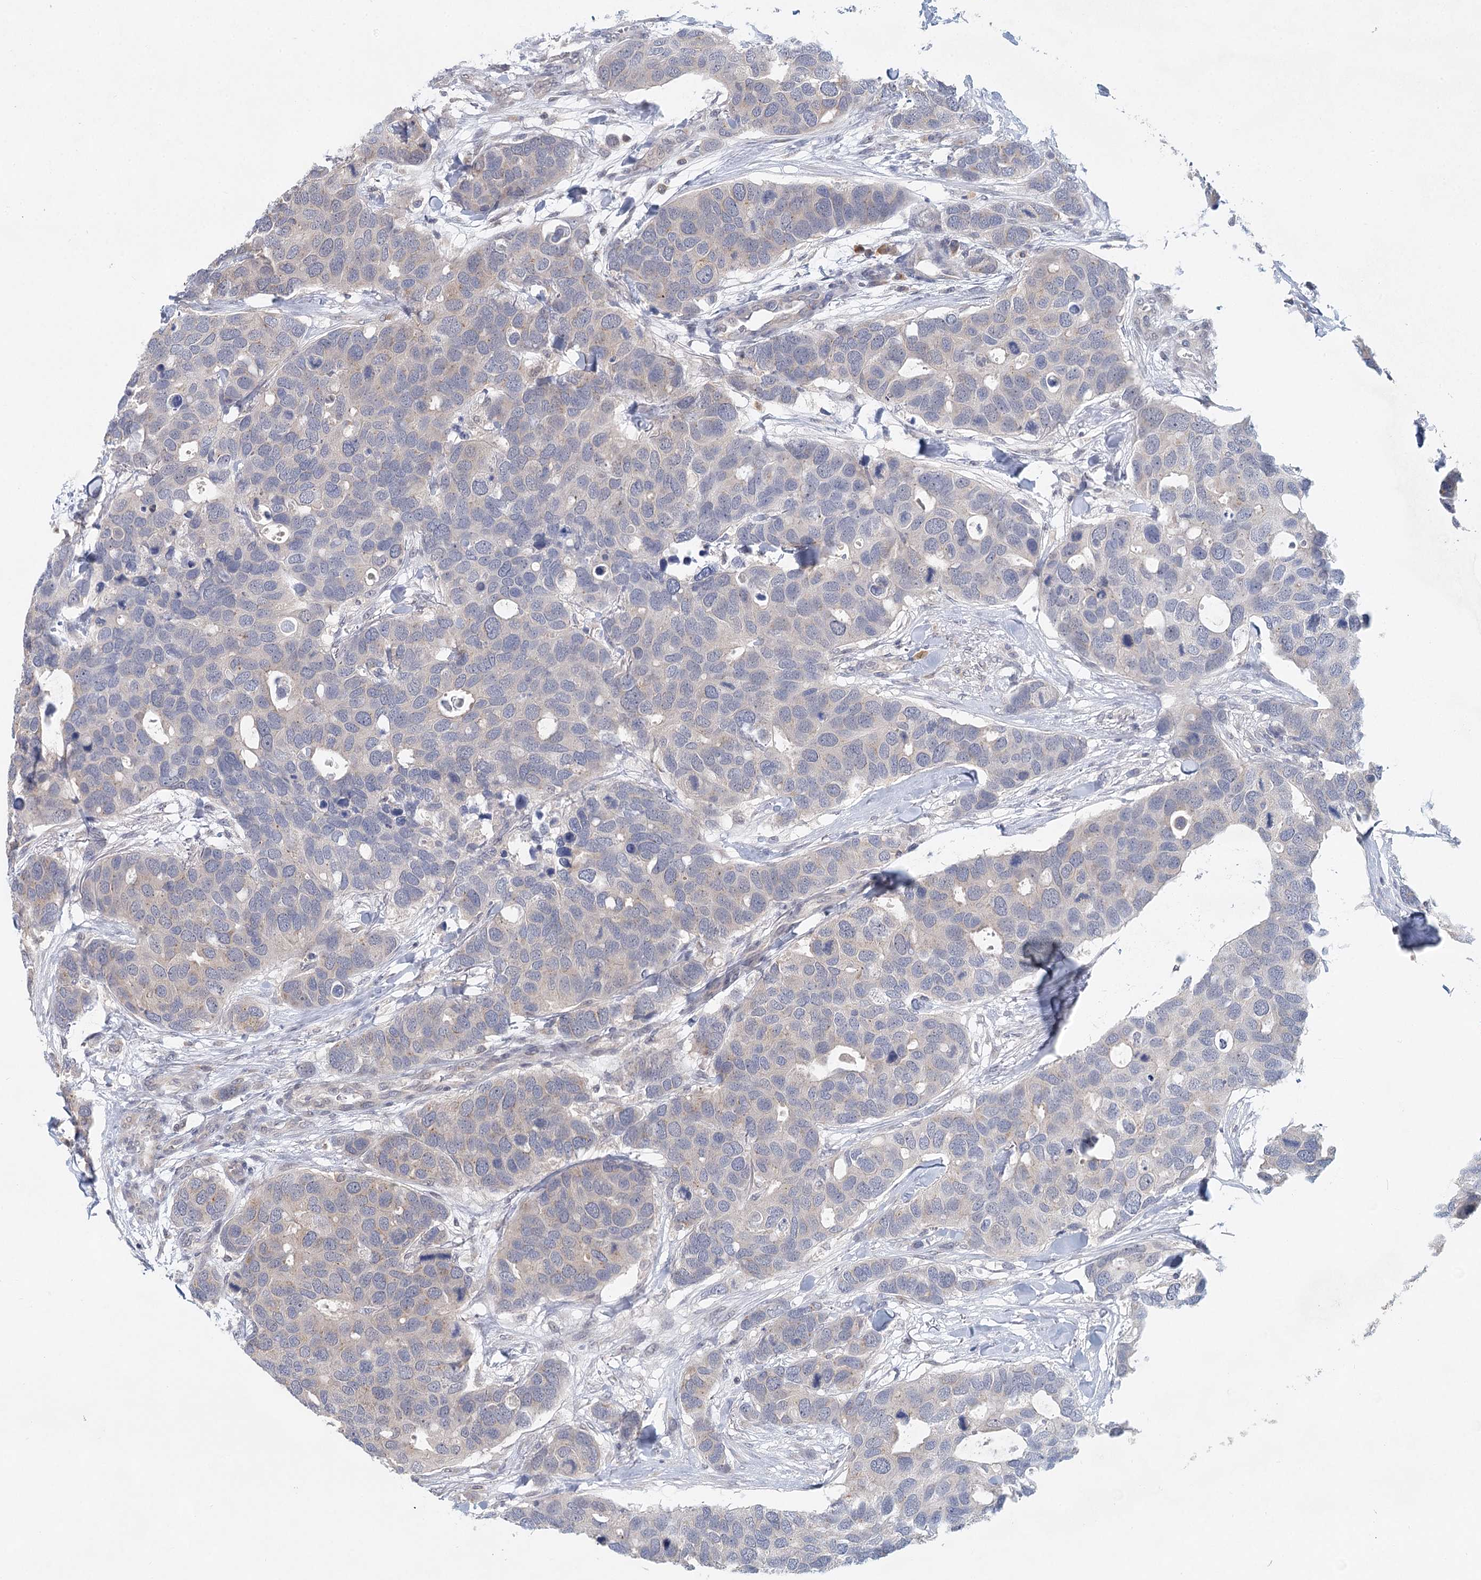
{"staining": {"intensity": "weak", "quantity": "<25%", "location": "cytoplasmic/membranous"}, "tissue": "breast cancer", "cell_type": "Tumor cells", "image_type": "cancer", "snomed": [{"axis": "morphology", "description": "Duct carcinoma"}, {"axis": "topography", "description": "Breast"}], "caption": "An IHC histopathology image of breast intraductal carcinoma is shown. There is no staining in tumor cells of breast intraductal carcinoma.", "gene": "BLTP1", "patient": {"sex": "female", "age": 83}}